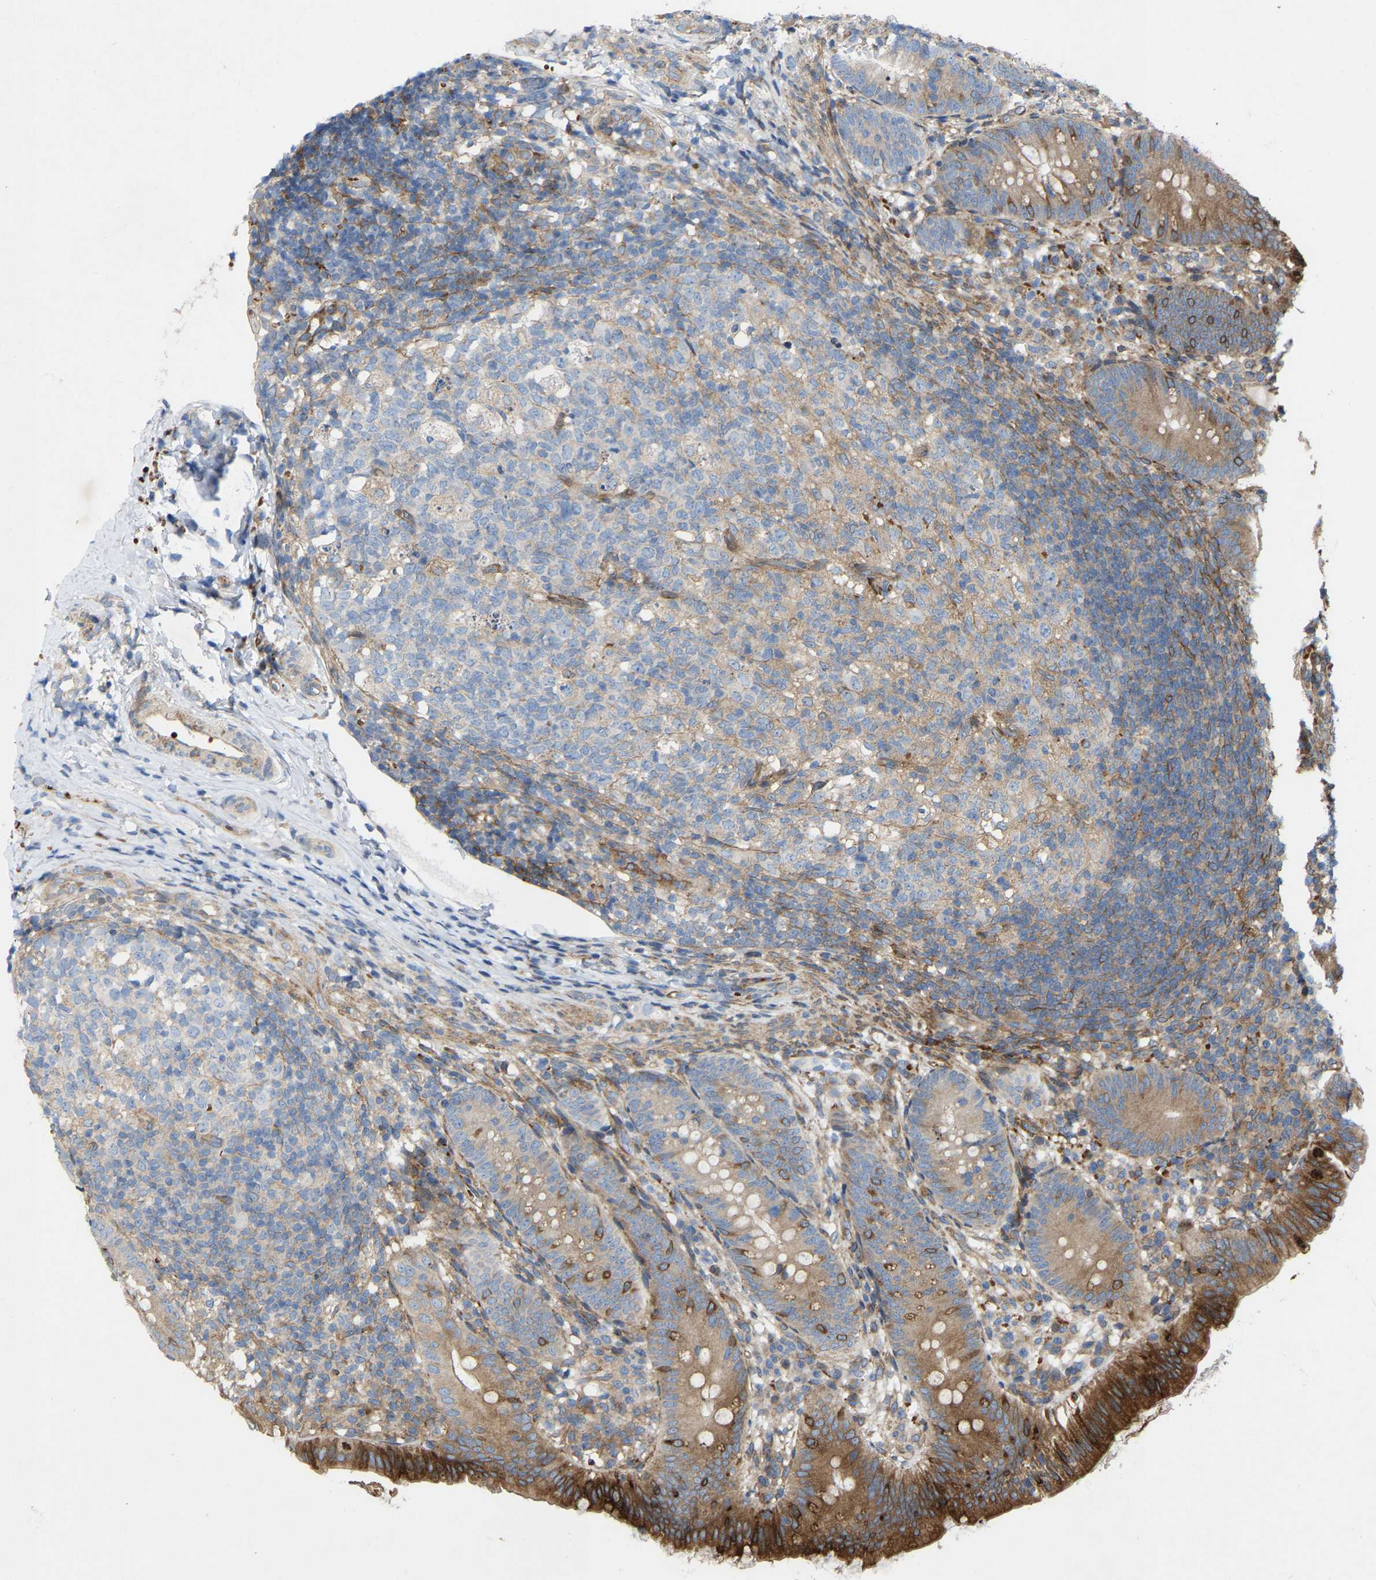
{"staining": {"intensity": "strong", "quantity": "25%-75%", "location": "cytoplasmic/membranous"}, "tissue": "appendix", "cell_type": "Glandular cells", "image_type": "normal", "snomed": [{"axis": "morphology", "description": "Normal tissue, NOS"}, {"axis": "topography", "description": "Appendix"}], "caption": "Protein staining by immunohistochemistry exhibits strong cytoplasmic/membranous expression in about 25%-75% of glandular cells in benign appendix. The staining is performed using DAB (3,3'-diaminobenzidine) brown chromogen to label protein expression. The nuclei are counter-stained blue using hematoxylin.", "gene": "TOR1B", "patient": {"sex": "male", "age": 1}}